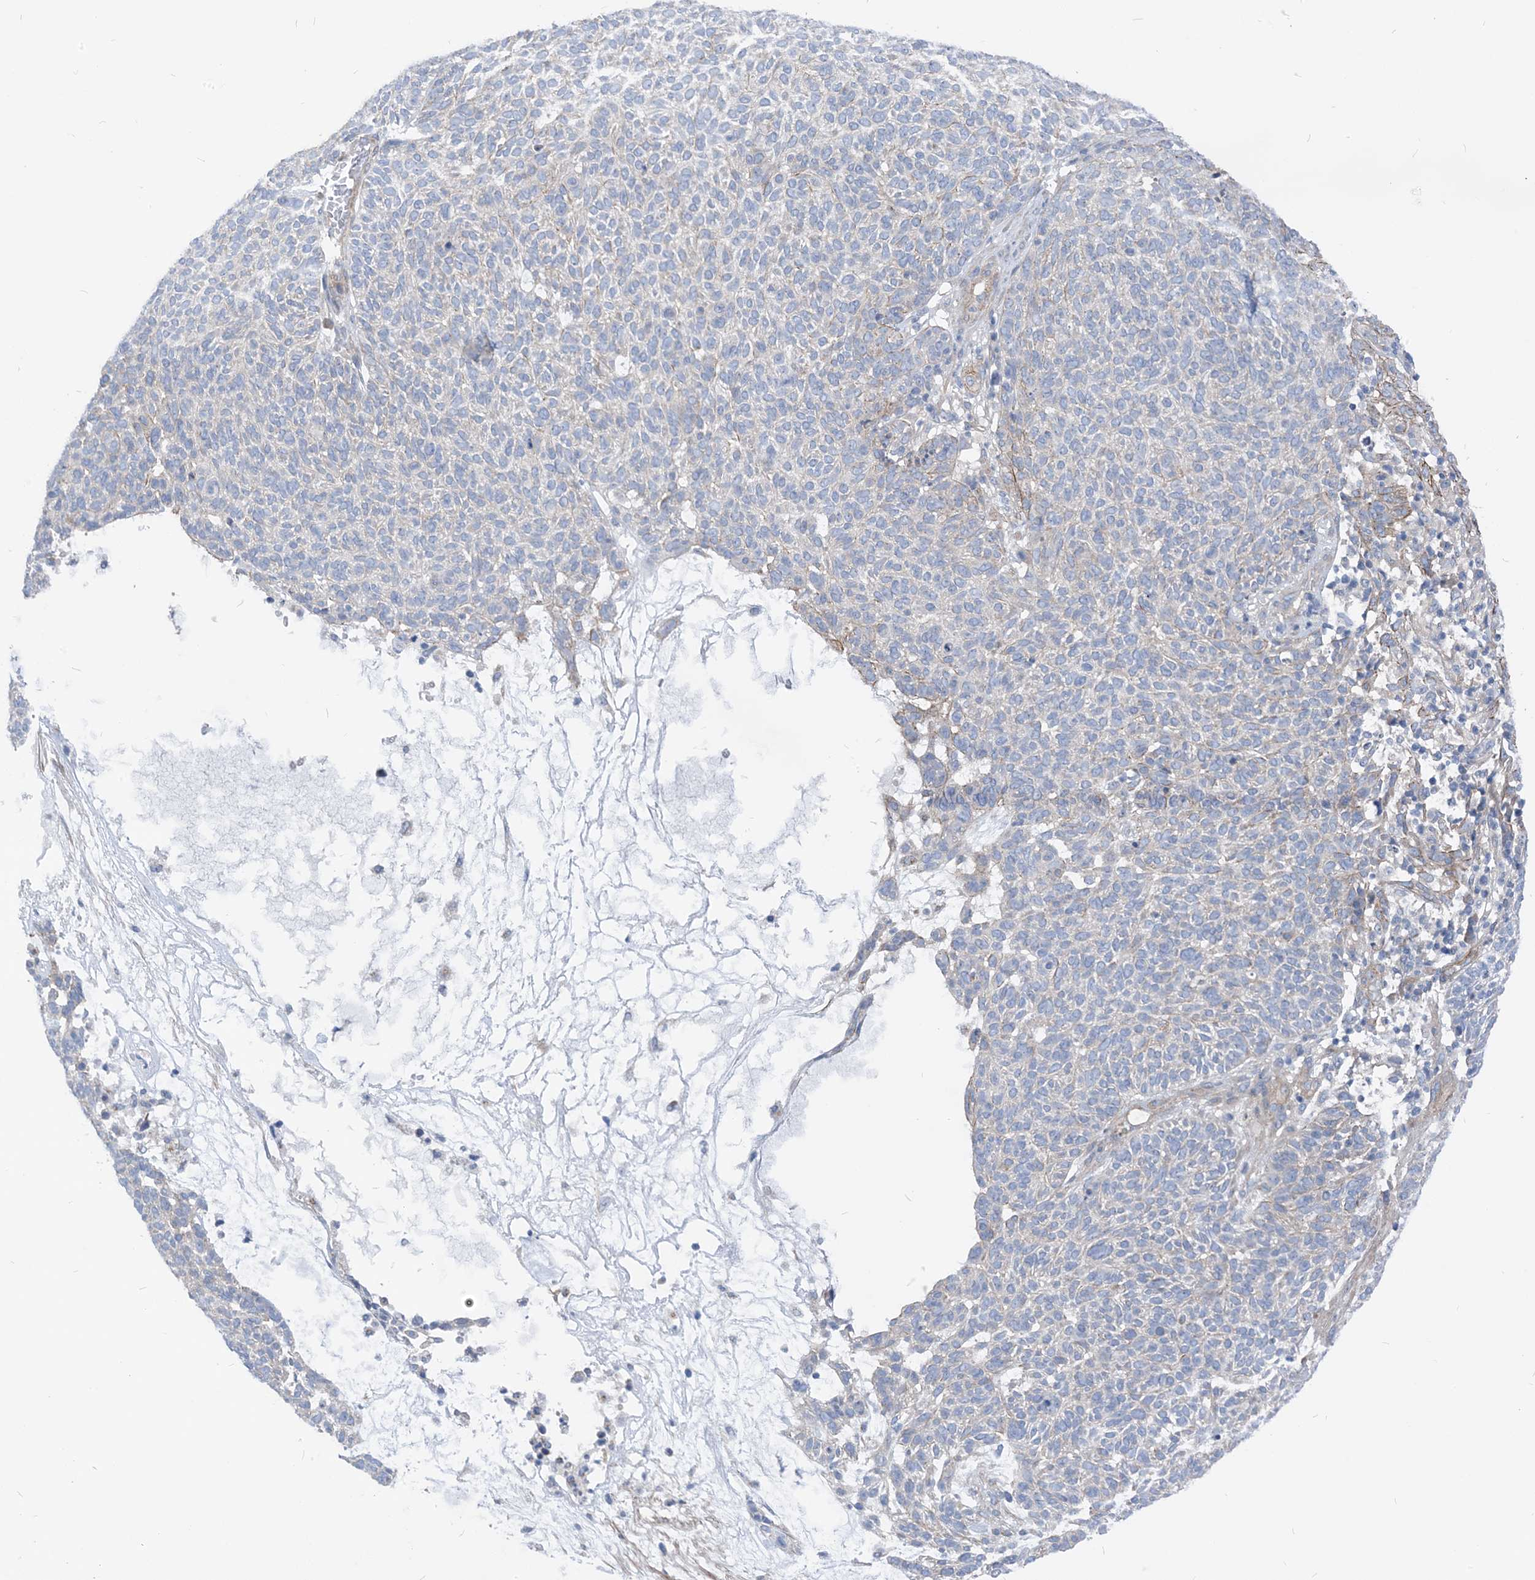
{"staining": {"intensity": "negative", "quantity": "none", "location": "none"}, "tissue": "skin cancer", "cell_type": "Tumor cells", "image_type": "cancer", "snomed": [{"axis": "morphology", "description": "Squamous cell carcinoma, NOS"}, {"axis": "topography", "description": "Skin"}], "caption": "Immunohistochemistry histopathology image of human skin cancer (squamous cell carcinoma) stained for a protein (brown), which exhibits no positivity in tumor cells.", "gene": "PLEKHA3", "patient": {"sex": "female", "age": 90}}